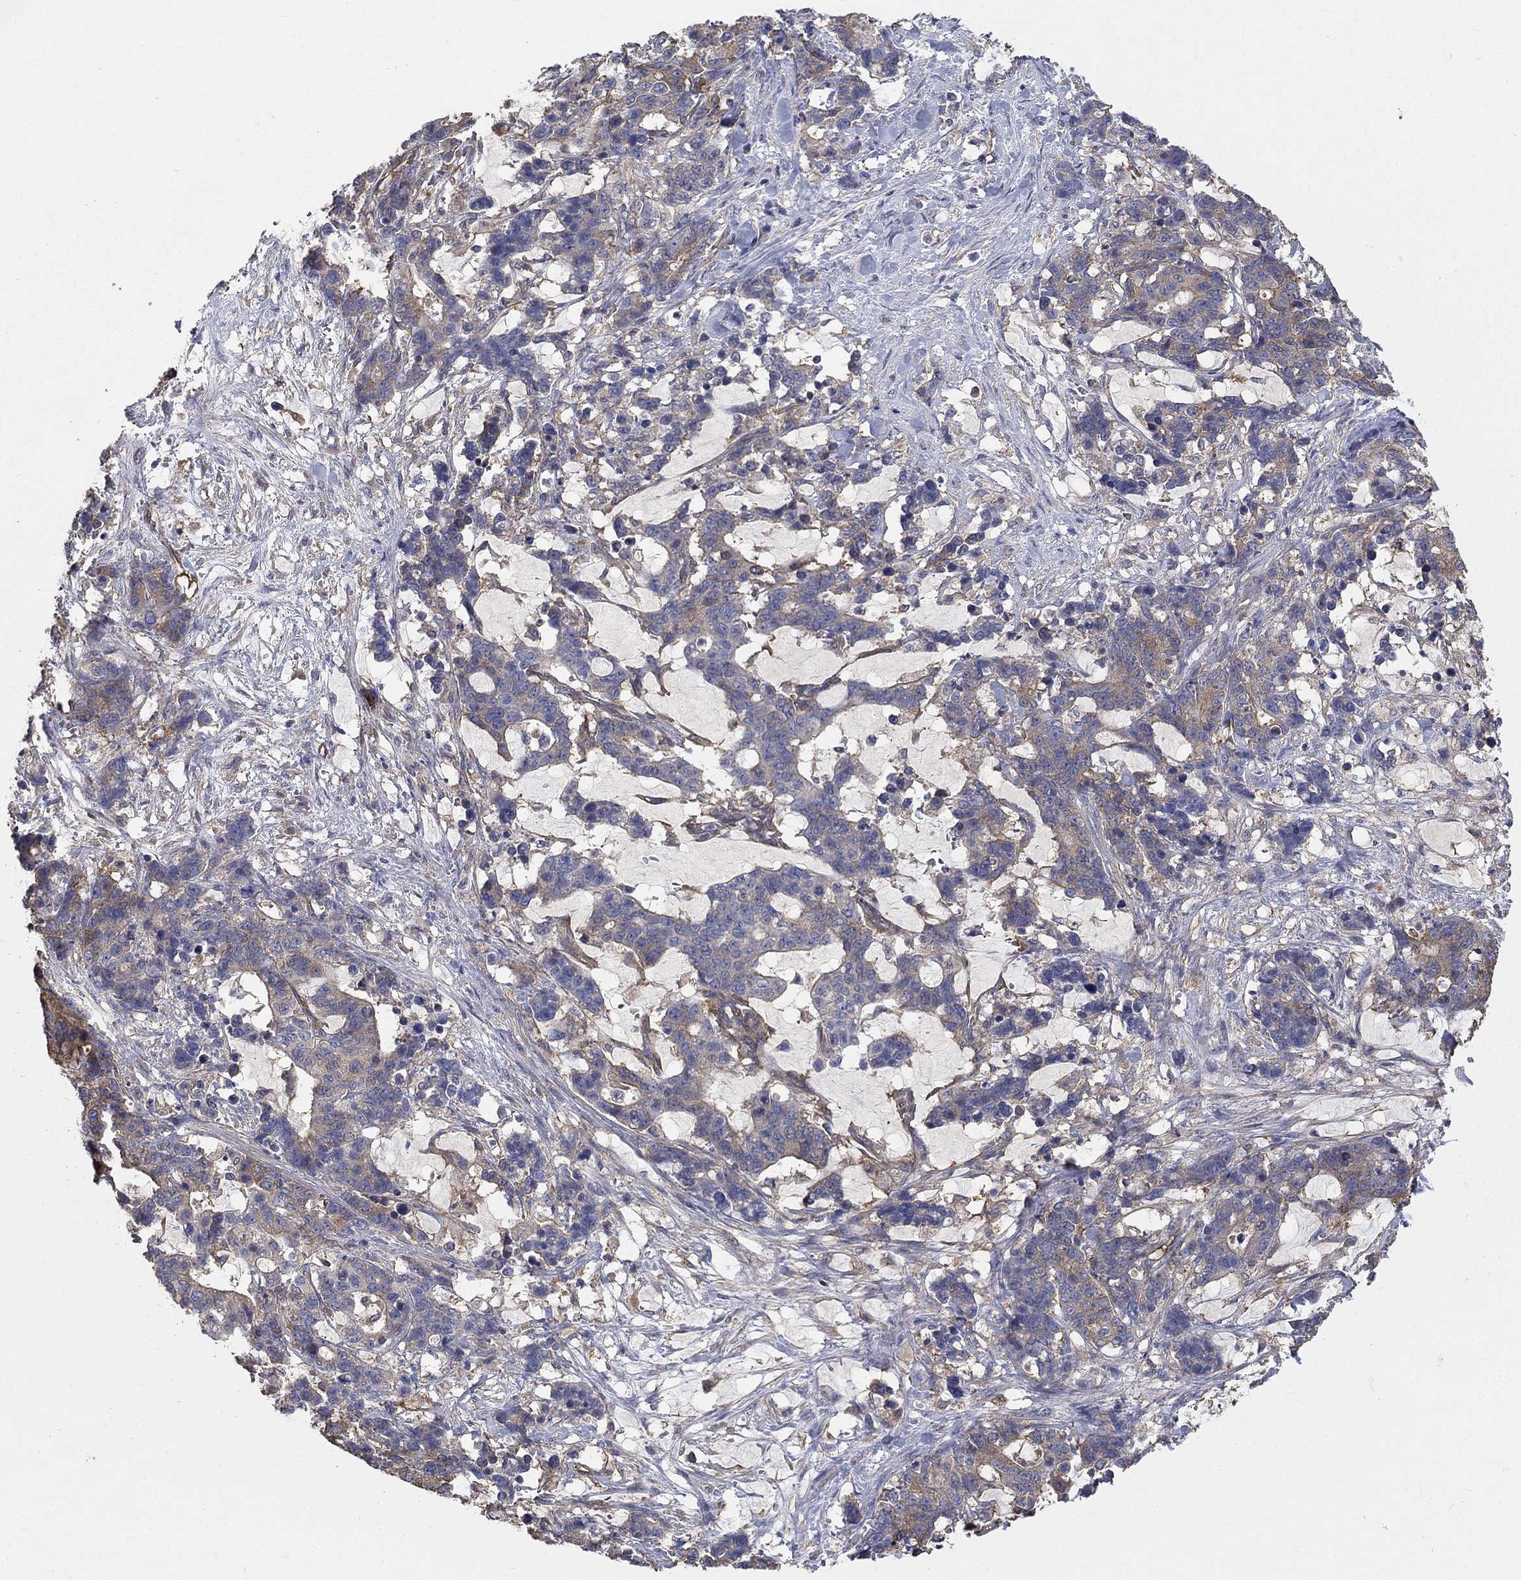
{"staining": {"intensity": "moderate", "quantity": "<25%", "location": "cytoplasmic/membranous"}, "tissue": "stomach cancer", "cell_type": "Tumor cells", "image_type": "cancer", "snomed": [{"axis": "morphology", "description": "Normal tissue, NOS"}, {"axis": "morphology", "description": "Adenocarcinoma, NOS"}, {"axis": "topography", "description": "Stomach"}], "caption": "Human stomach cancer stained for a protein (brown) demonstrates moderate cytoplasmic/membranous positive expression in about <25% of tumor cells.", "gene": "DPYSL2", "patient": {"sex": "female", "age": 64}}